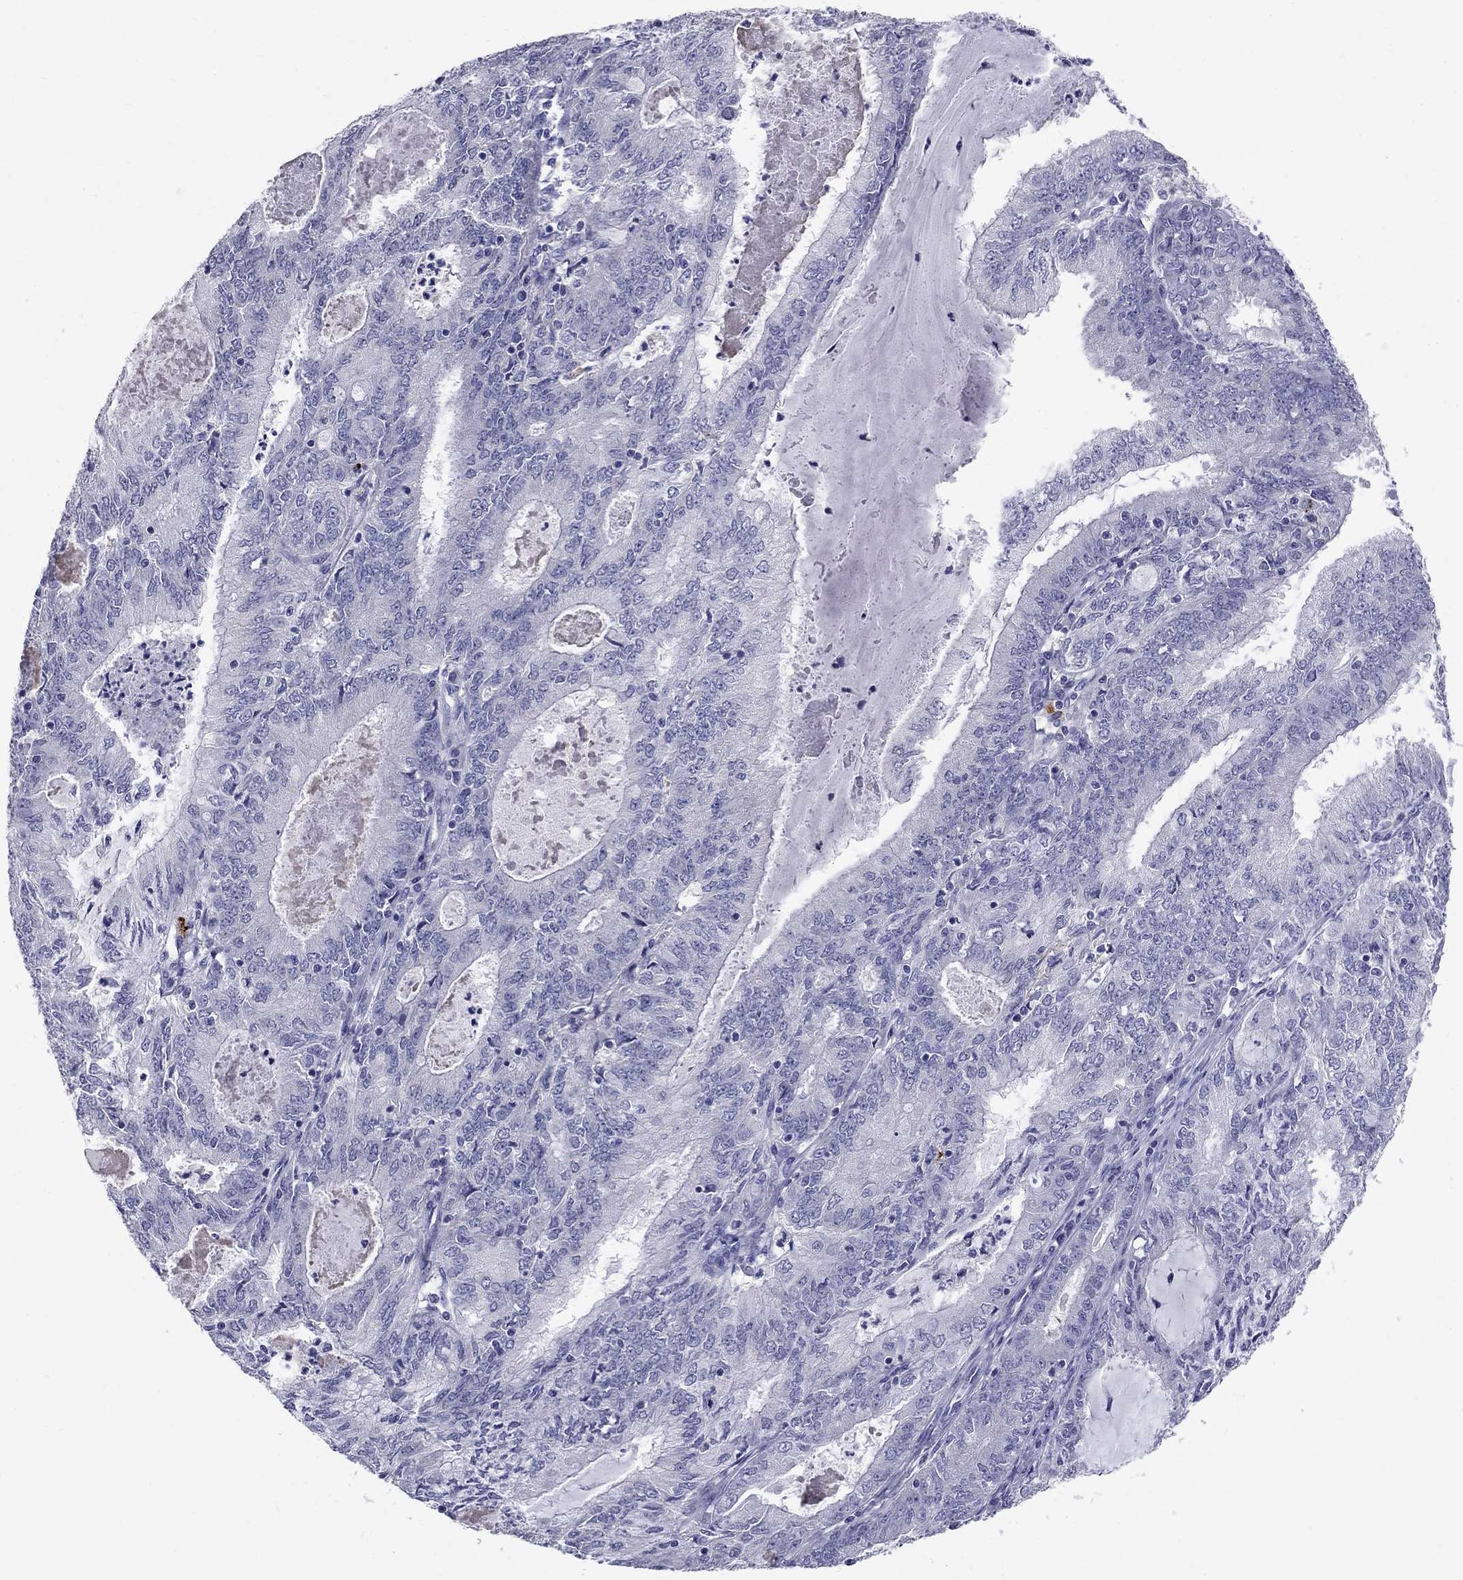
{"staining": {"intensity": "negative", "quantity": "none", "location": "none"}, "tissue": "endometrial cancer", "cell_type": "Tumor cells", "image_type": "cancer", "snomed": [{"axis": "morphology", "description": "Adenocarcinoma, NOS"}, {"axis": "topography", "description": "Endometrium"}], "caption": "High power microscopy micrograph of an IHC histopathology image of endometrial cancer, revealing no significant expression in tumor cells.", "gene": "TP53TG5", "patient": {"sex": "female", "age": 57}}